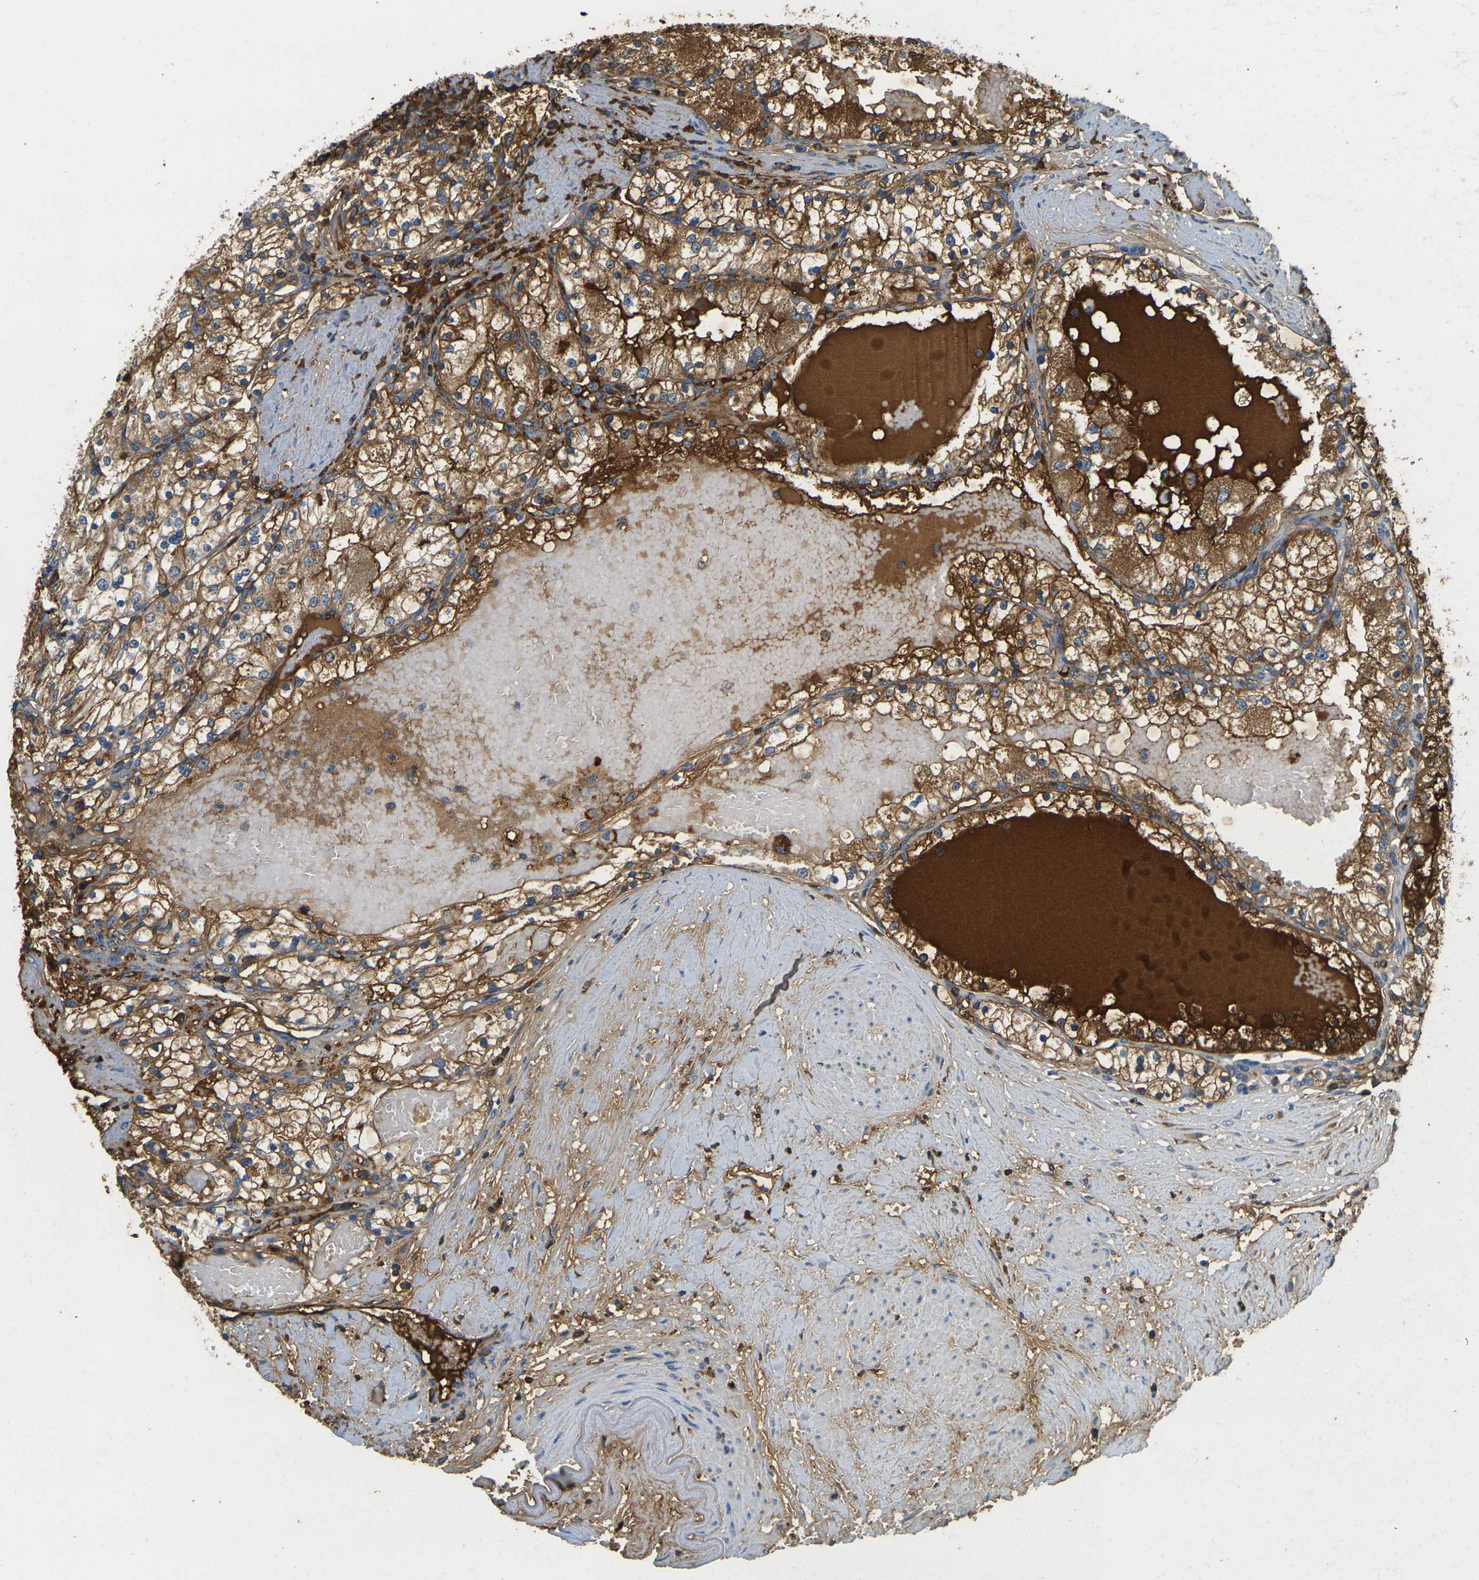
{"staining": {"intensity": "moderate", "quantity": ">75%", "location": "cytoplasmic/membranous"}, "tissue": "renal cancer", "cell_type": "Tumor cells", "image_type": "cancer", "snomed": [{"axis": "morphology", "description": "Adenocarcinoma, NOS"}, {"axis": "topography", "description": "Kidney"}], "caption": "Renal adenocarcinoma was stained to show a protein in brown. There is medium levels of moderate cytoplasmic/membranous staining in approximately >75% of tumor cells.", "gene": "PLCD1", "patient": {"sex": "male", "age": 68}}